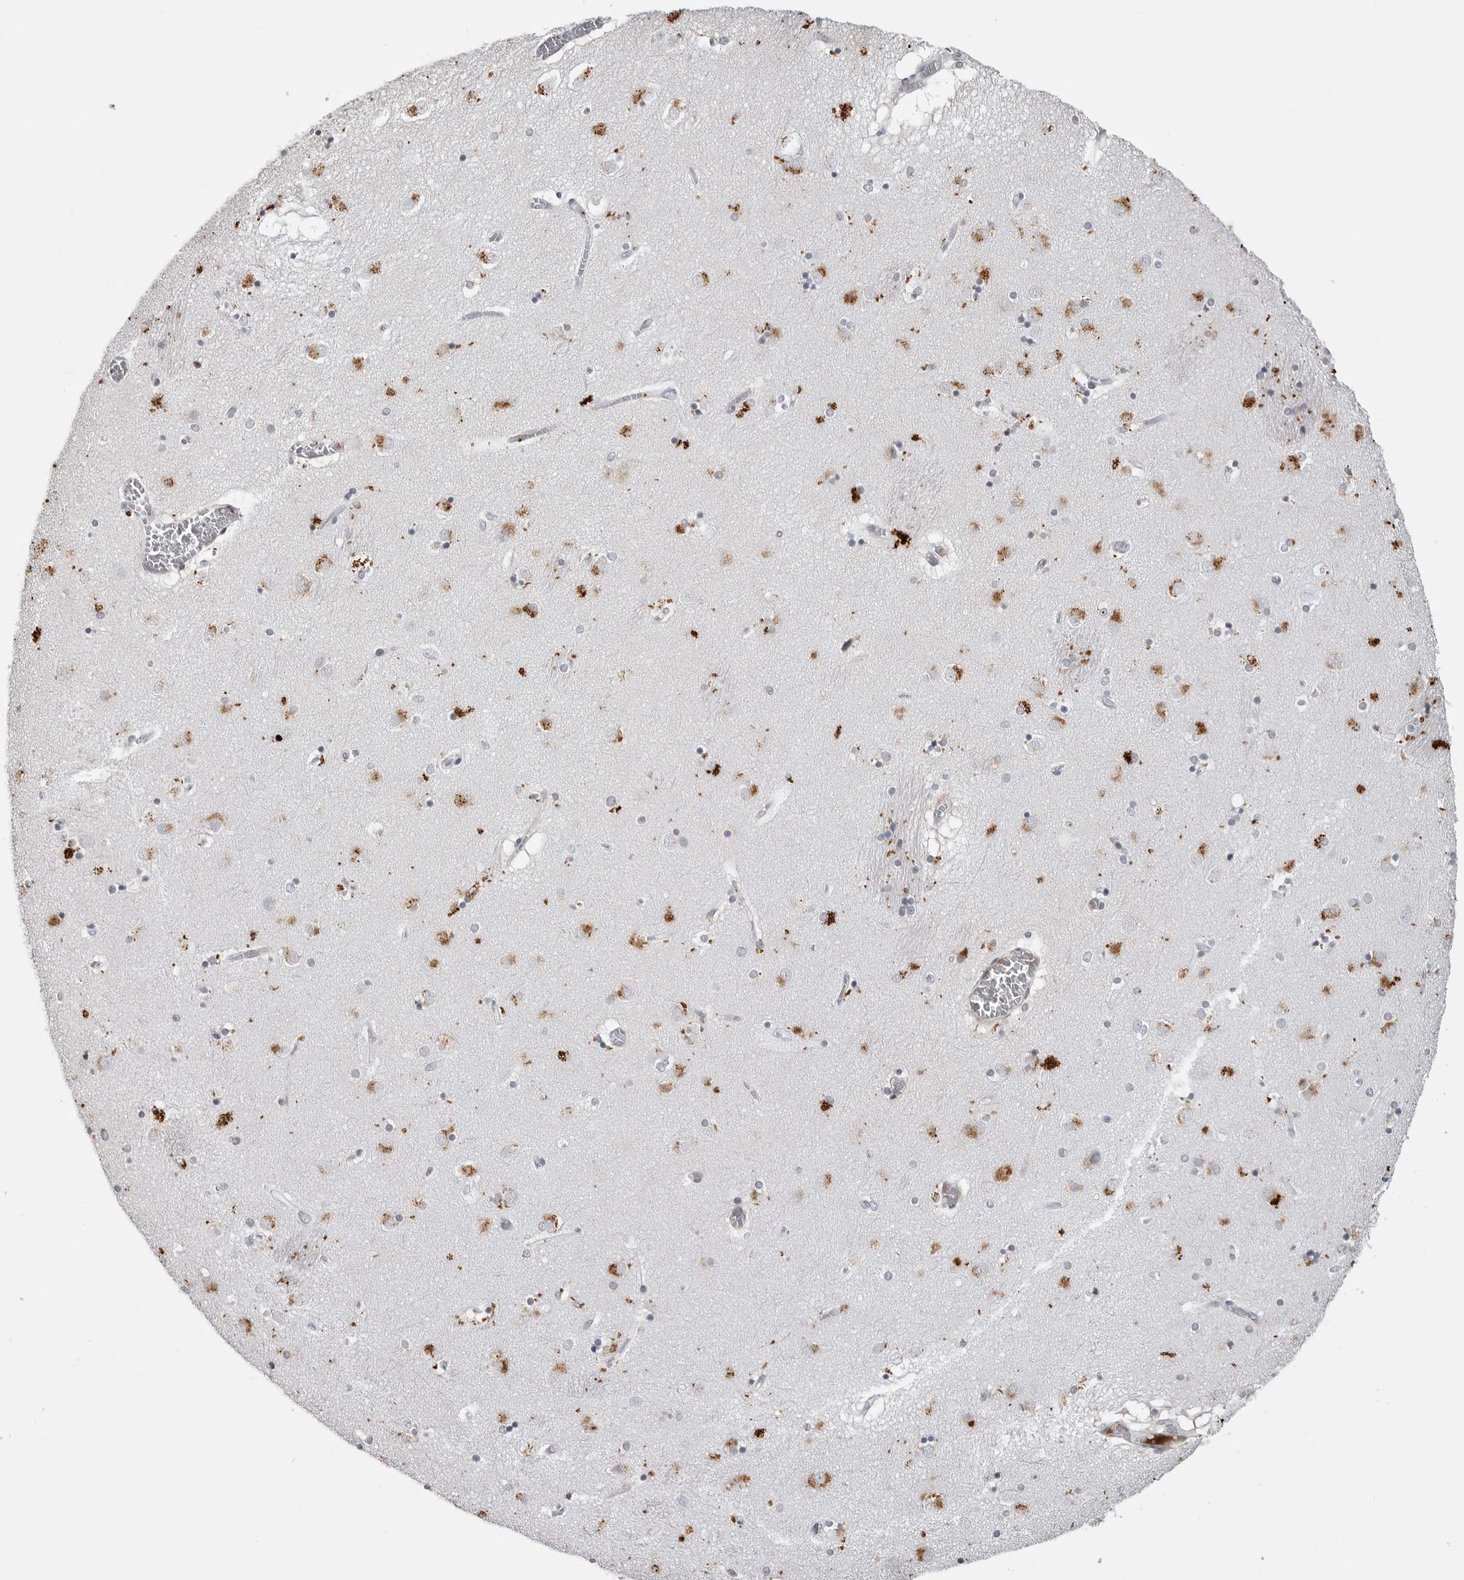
{"staining": {"intensity": "negative", "quantity": "none", "location": "none"}, "tissue": "caudate", "cell_type": "Glial cells", "image_type": "normal", "snomed": [{"axis": "morphology", "description": "Normal tissue, NOS"}, {"axis": "topography", "description": "Lateral ventricle wall"}], "caption": "The photomicrograph shows no significant expression in glial cells of caudate.", "gene": "CXCR5", "patient": {"sex": "male", "age": 70}}